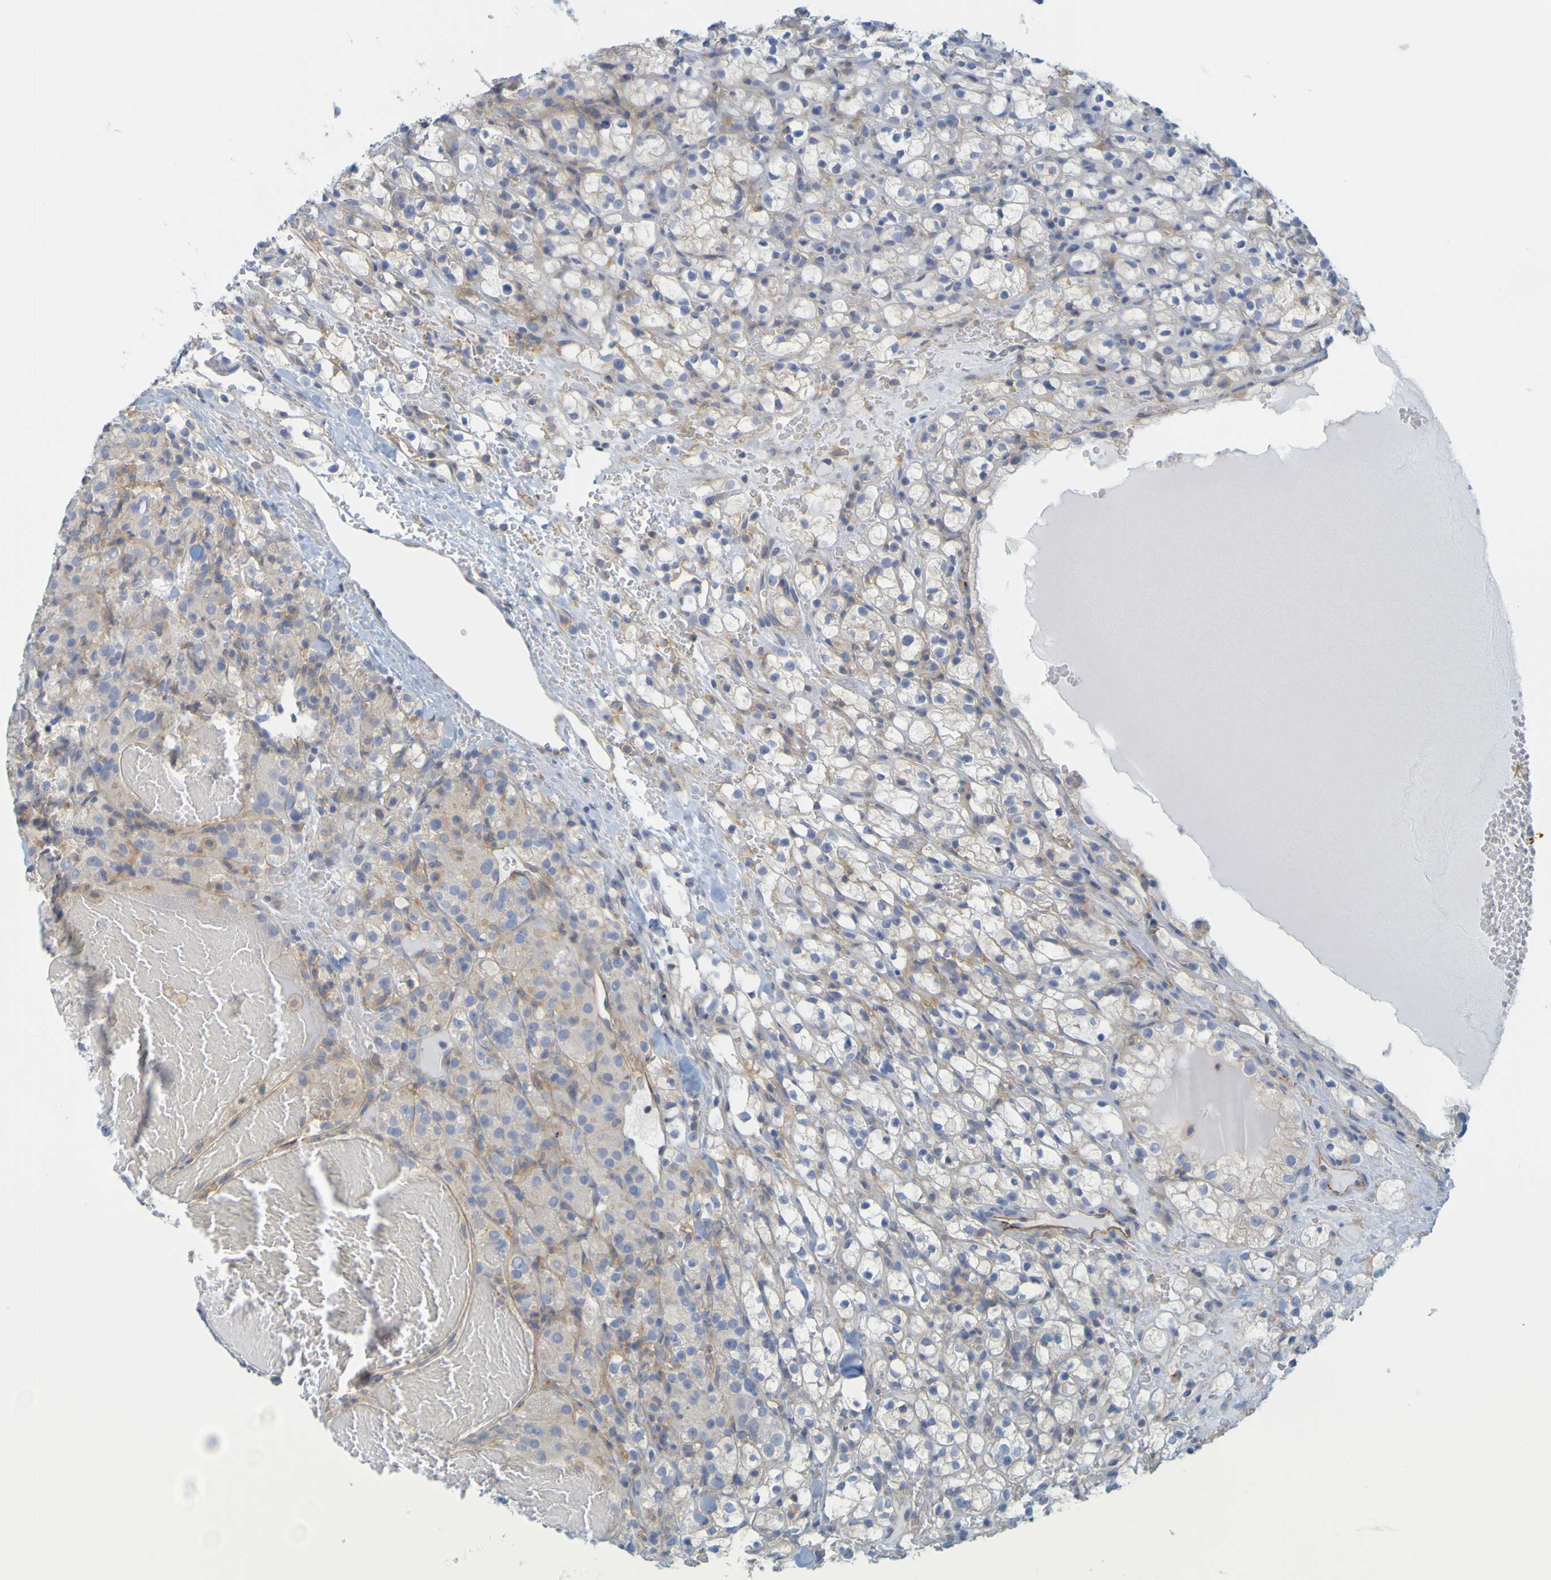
{"staining": {"intensity": "weak", "quantity": ">75%", "location": "cytoplasmic/membranous"}, "tissue": "renal cancer", "cell_type": "Tumor cells", "image_type": "cancer", "snomed": [{"axis": "morphology", "description": "Adenocarcinoma, NOS"}, {"axis": "topography", "description": "Kidney"}], "caption": "High-magnification brightfield microscopy of renal adenocarcinoma stained with DAB (3,3'-diaminobenzidine) (brown) and counterstained with hematoxylin (blue). tumor cells exhibit weak cytoplasmic/membranous positivity is present in about>75% of cells. The staining is performed using DAB (3,3'-diaminobenzidine) brown chromogen to label protein expression. The nuclei are counter-stained blue using hematoxylin.", "gene": "APPL1", "patient": {"sex": "male", "age": 61}}